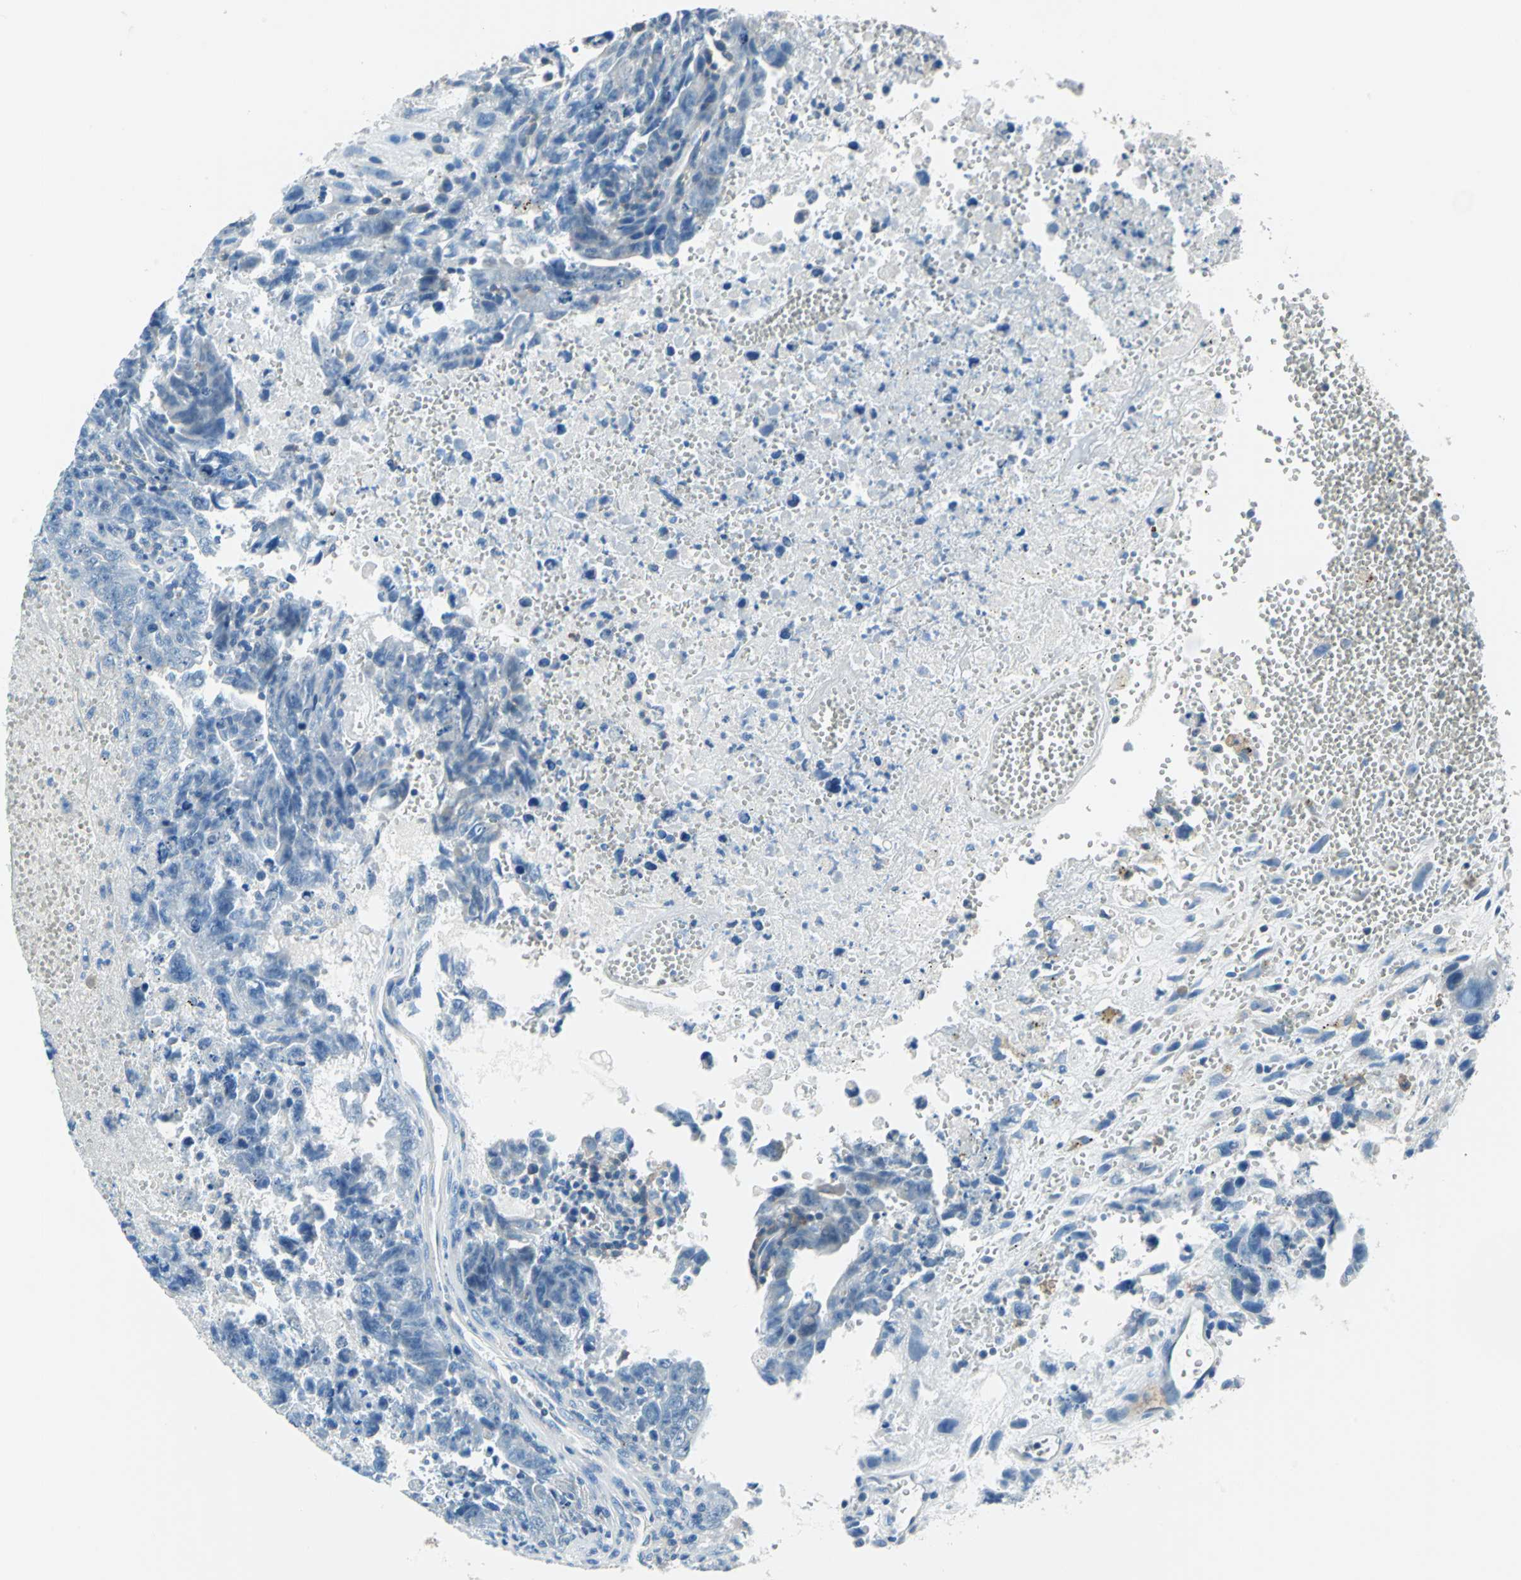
{"staining": {"intensity": "negative", "quantity": "none", "location": "none"}, "tissue": "testis cancer", "cell_type": "Tumor cells", "image_type": "cancer", "snomed": [{"axis": "morphology", "description": "Carcinoma, Embryonal, NOS"}, {"axis": "topography", "description": "Testis"}], "caption": "This is an immunohistochemistry (IHC) histopathology image of testis embryonal carcinoma. There is no expression in tumor cells.", "gene": "CPA3", "patient": {"sex": "male", "age": 28}}